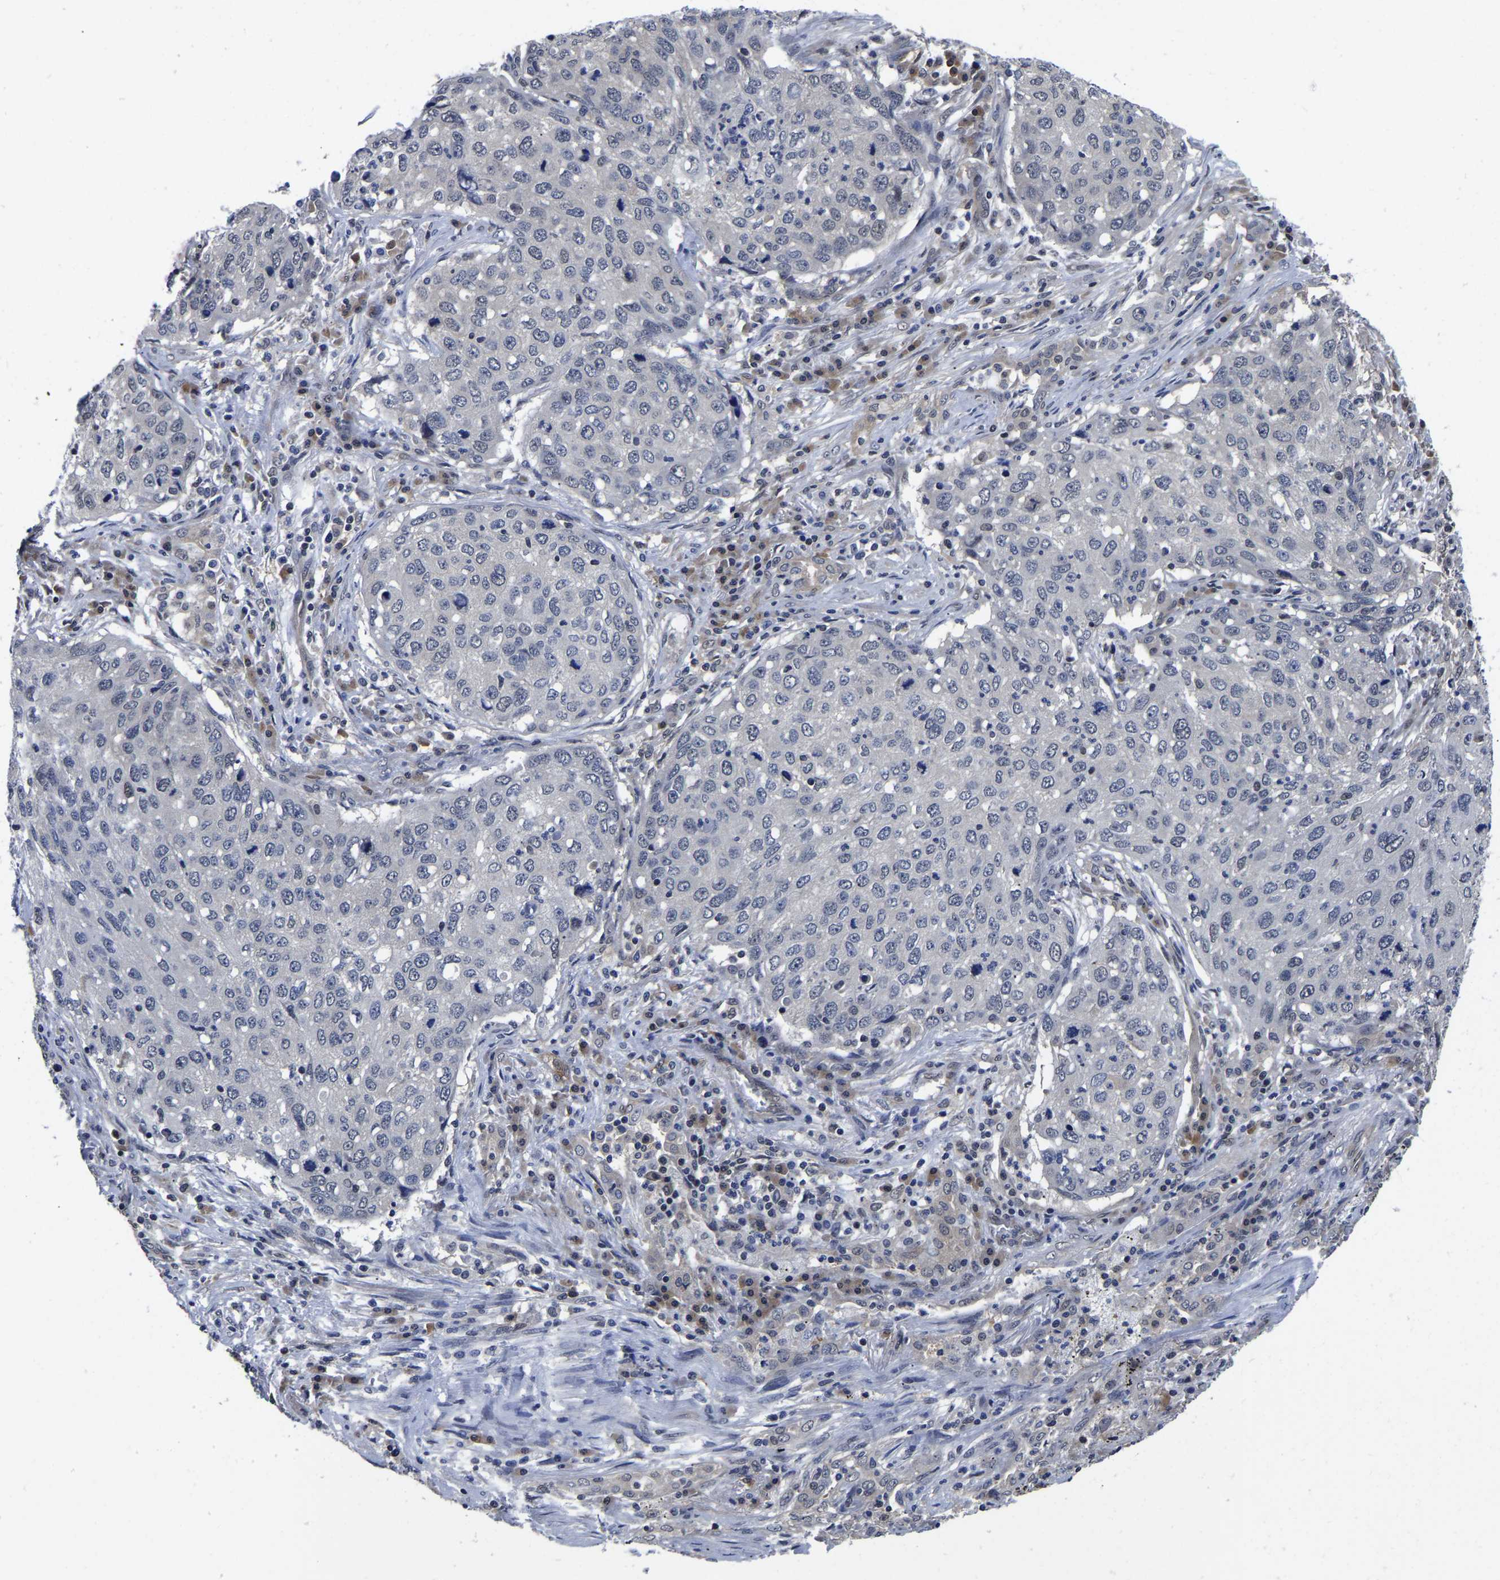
{"staining": {"intensity": "negative", "quantity": "none", "location": "none"}, "tissue": "lung cancer", "cell_type": "Tumor cells", "image_type": "cancer", "snomed": [{"axis": "morphology", "description": "Squamous cell carcinoma, NOS"}, {"axis": "topography", "description": "Lung"}], "caption": "High magnification brightfield microscopy of lung cancer stained with DAB (3,3'-diaminobenzidine) (brown) and counterstained with hematoxylin (blue): tumor cells show no significant expression. The staining was performed using DAB (3,3'-diaminobenzidine) to visualize the protein expression in brown, while the nuclei were stained in blue with hematoxylin (Magnification: 20x).", "gene": "MCOLN2", "patient": {"sex": "female", "age": 63}}